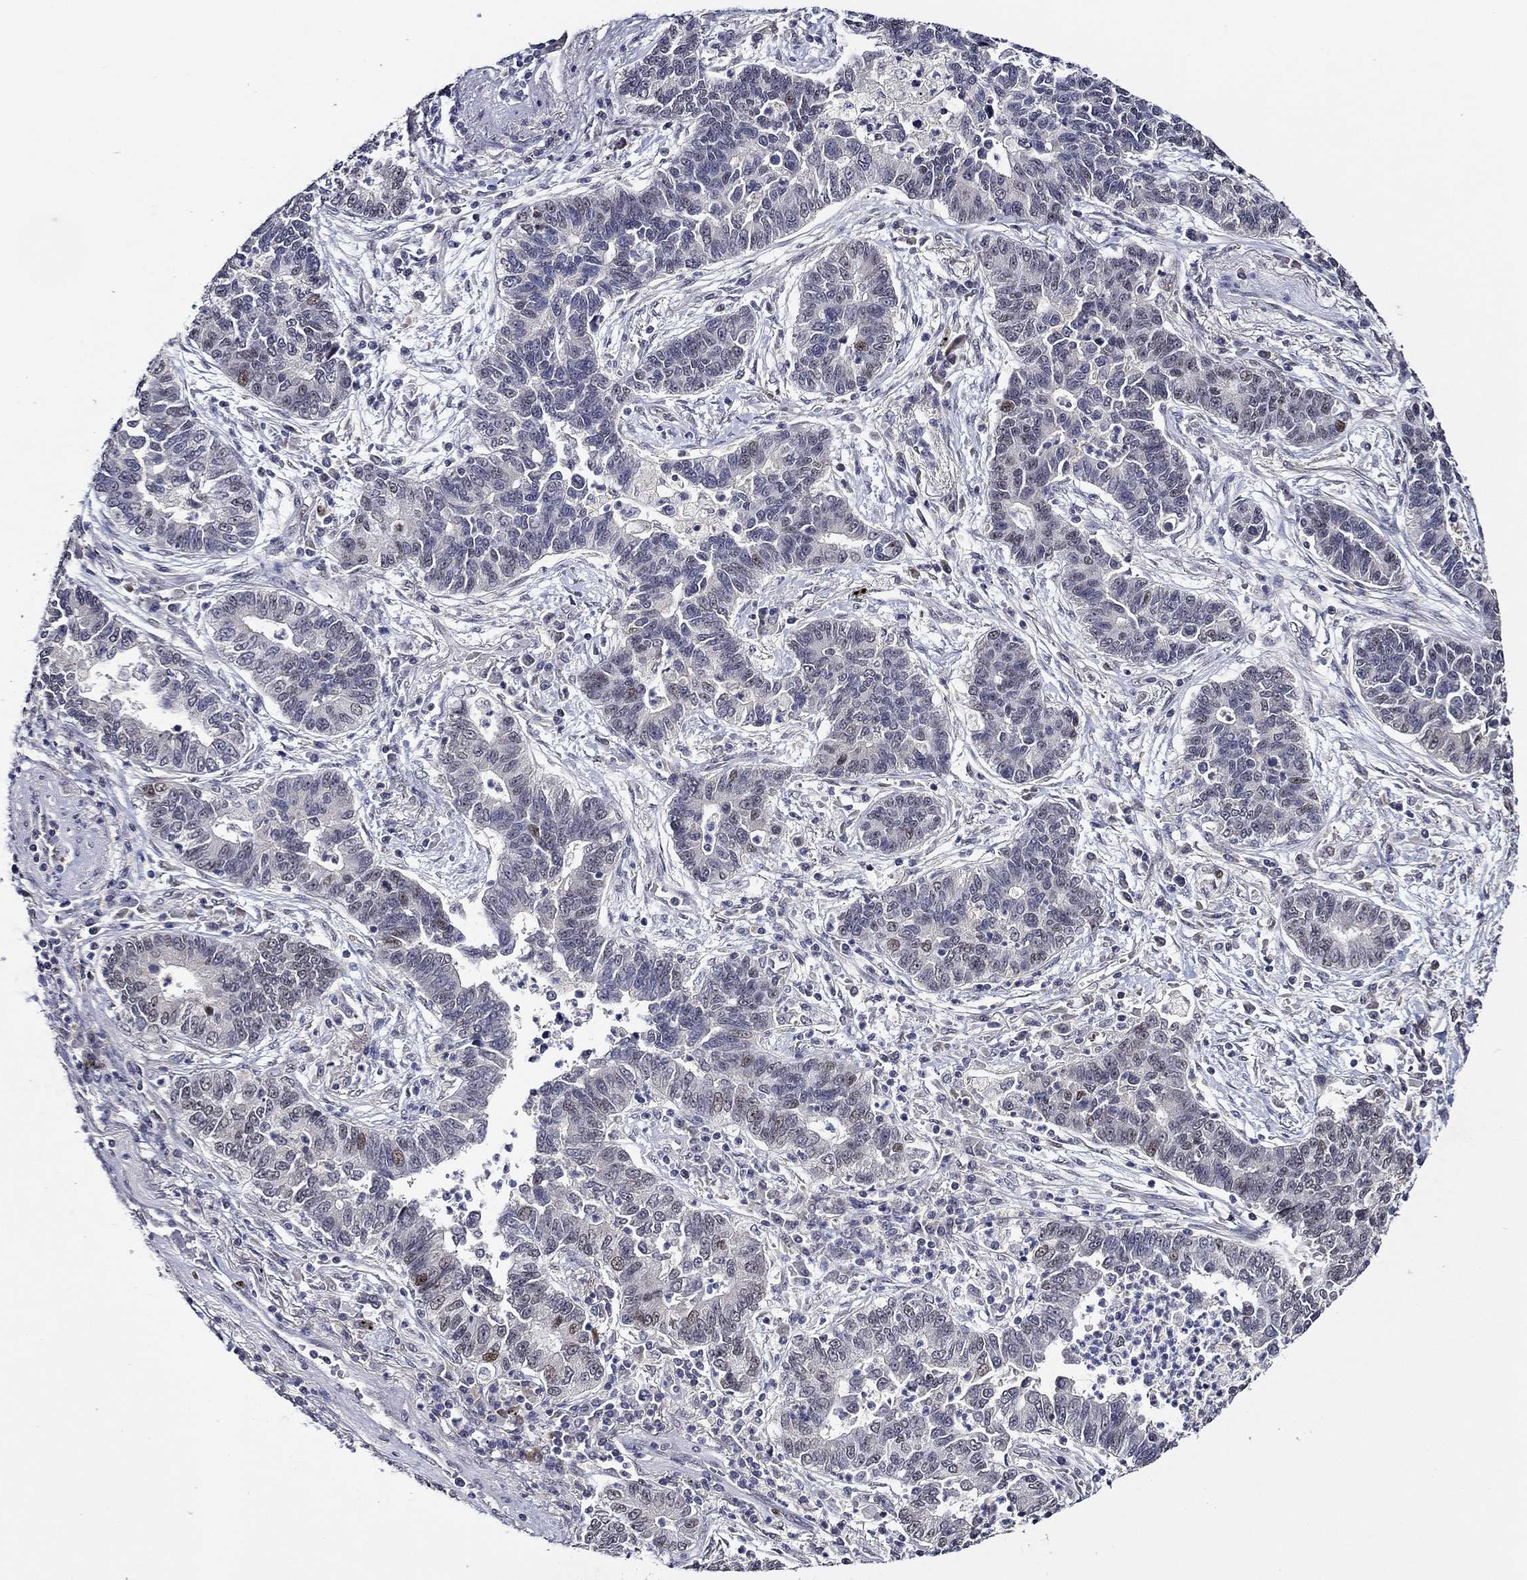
{"staining": {"intensity": "moderate", "quantity": "<25%", "location": "nuclear"}, "tissue": "lung cancer", "cell_type": "Tumor cells", "image_type": "cancer", "snomed": [{"axis": "morphology", "description": "Adenocarcinoma, NOS"}, {"axis": "topography", "description": "Lung"}], "caption": "Immunohistochemistry (DAB (3,3'-diaminobenzidine)) staining of adenocarcinoma (lung) shows moderate nuclear protein expression in about <25% of tumor cells. (DAB = brown stain, brightfield microscopy at high magnification).", "gene": "GATA2", "patient": {"sex": "female", "age": 57}}